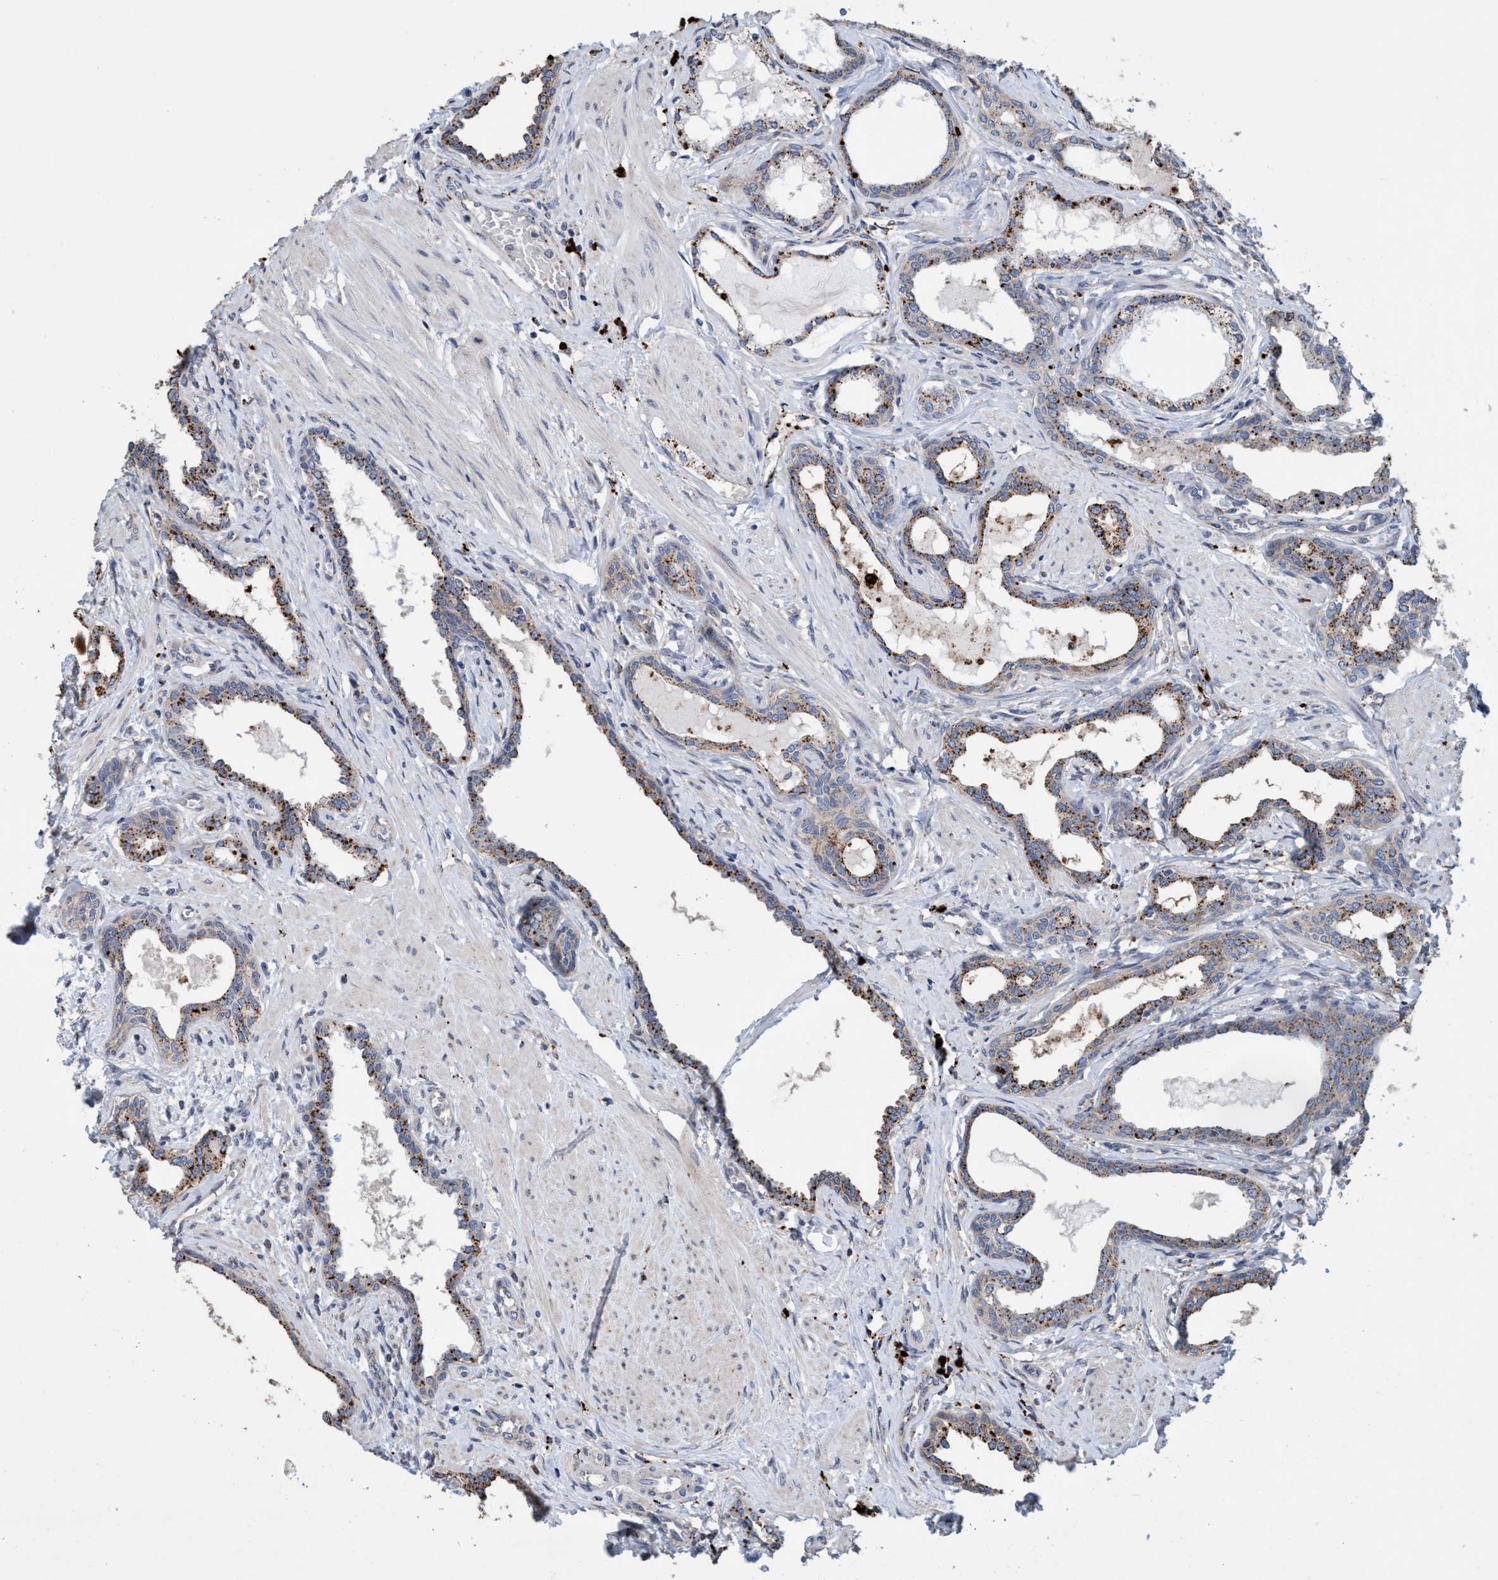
{"staining": {"intensity": "moderate", "quantity": ">75%", "location": "cytoplasmic/membranous"}, "tissue": "prostate cancer", "cell_type": "Tumor cells", "image_type": "cancer", "snomed": [{"axis": "morphology", "description": "Adenocarcinoma, High grade"}, {"axis": "topography", "description": "Prostate"}], "caption": "High-power microscopy captured an immunohistochemistry (IHC) micrograph of high-grade adenocarcinoma (prostate), revealing moderate cytoplasmic/membranous staining in approximately >75% of tumor cells. Nuclei are stained in blue.", "gene": "BBS9", "patient": {"sex": "male", "age": 52}}